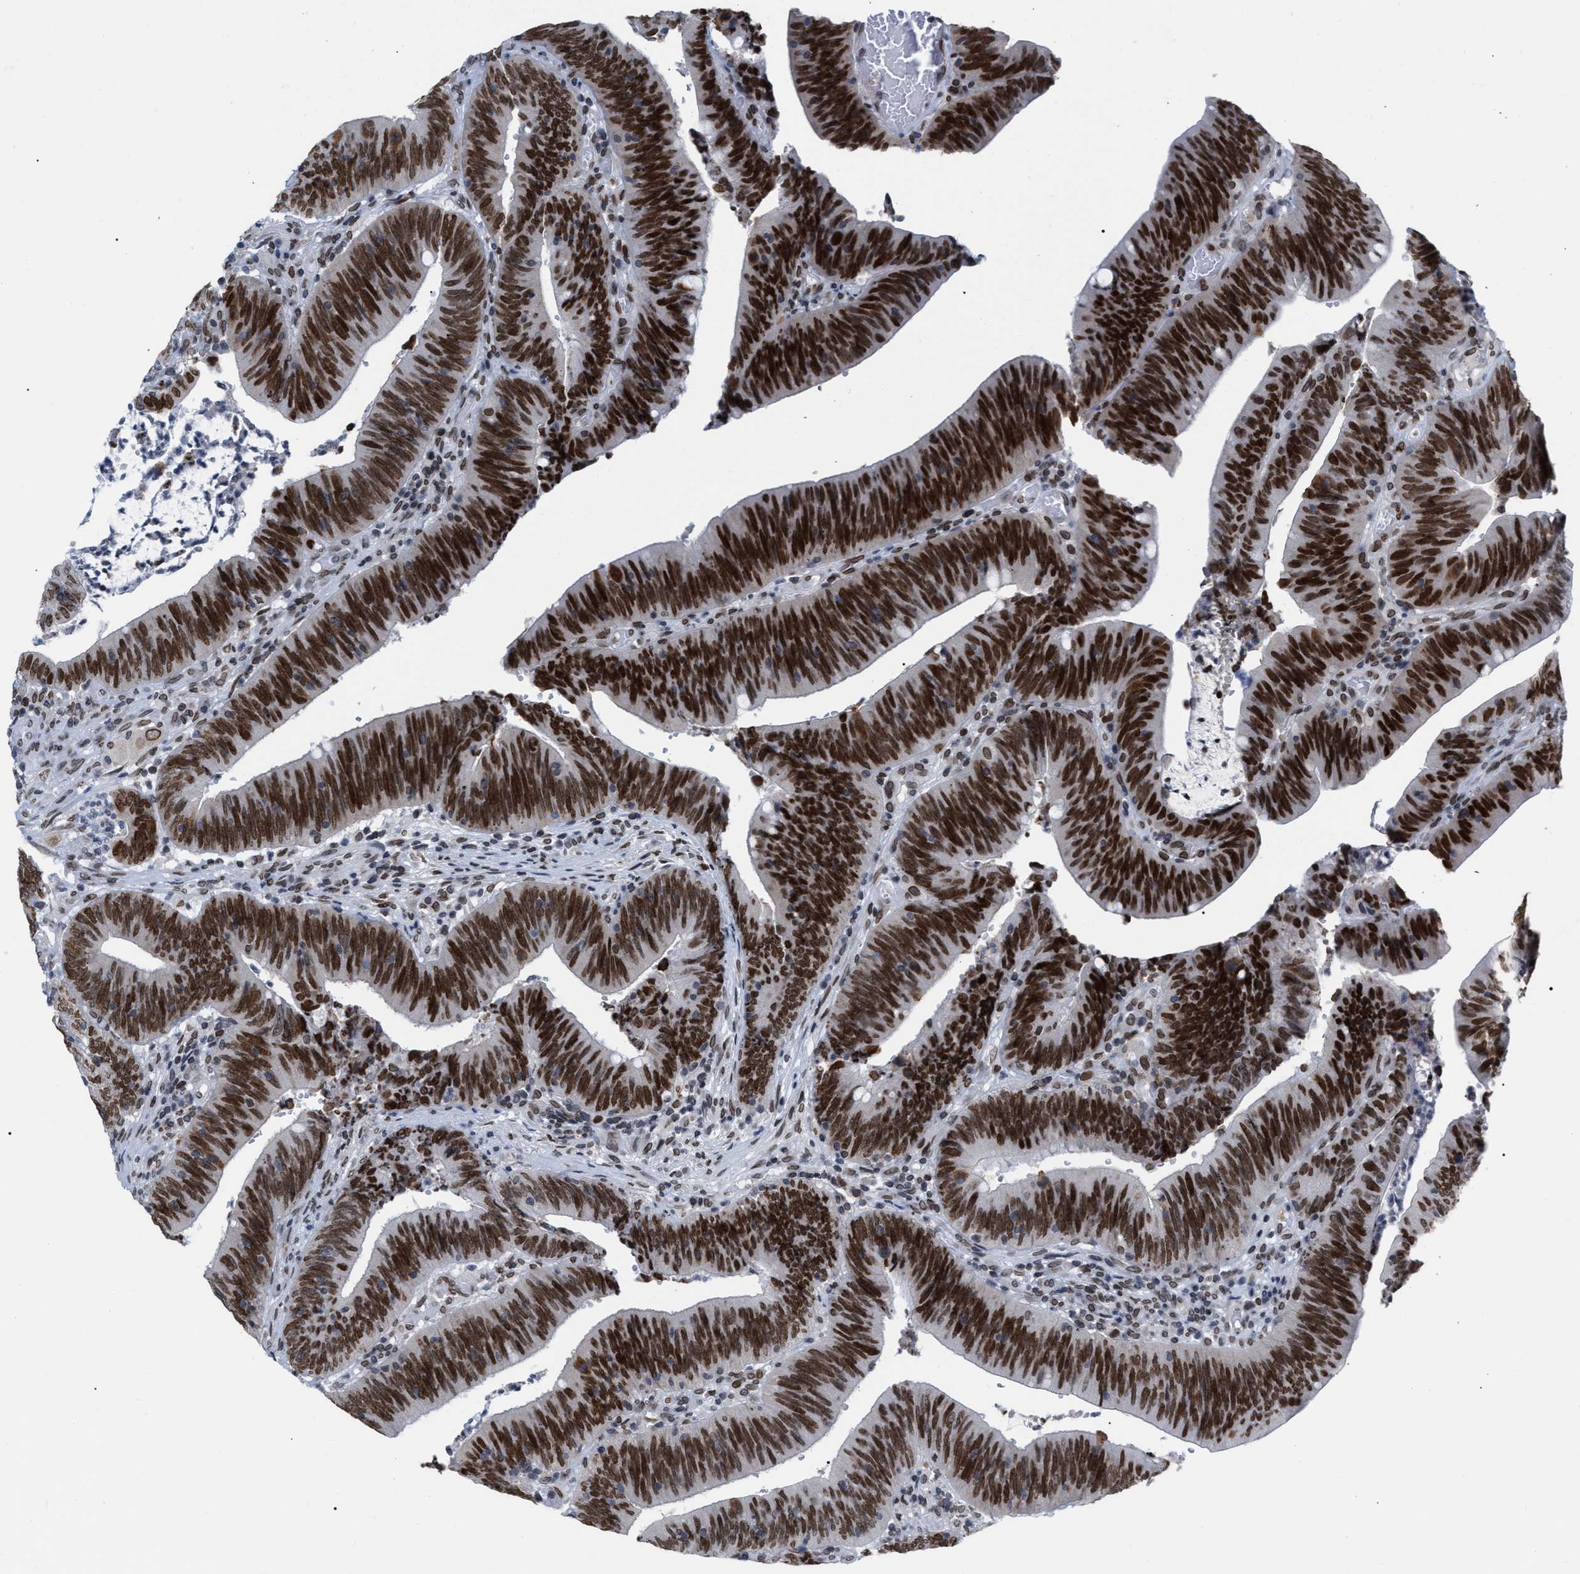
{"staining": {"intensity": "strong", "quantity": ">75%", "location": "cytoplasmic/membranous,nuclear"}, "tissue": "colorectal cancer", "cell_type": "Tumor cells", "image_type": "cancer", "snomed": [{"axis": "morphology", "description": "Normal tissue, NOS"}, {"axis": "morphology", "description": "Adenocarcinoma, NOS"}, {"axis": "topography", "description": "Rectum"}], "caption": "Brown immunohistochemical staining in colorectal cancer exhibits strong cytoplasmic/membranous and nuclear staining in approximately >75% of tumor cells.", "gene": "TPR", "patient": {"sex": "female", "age": 66}}